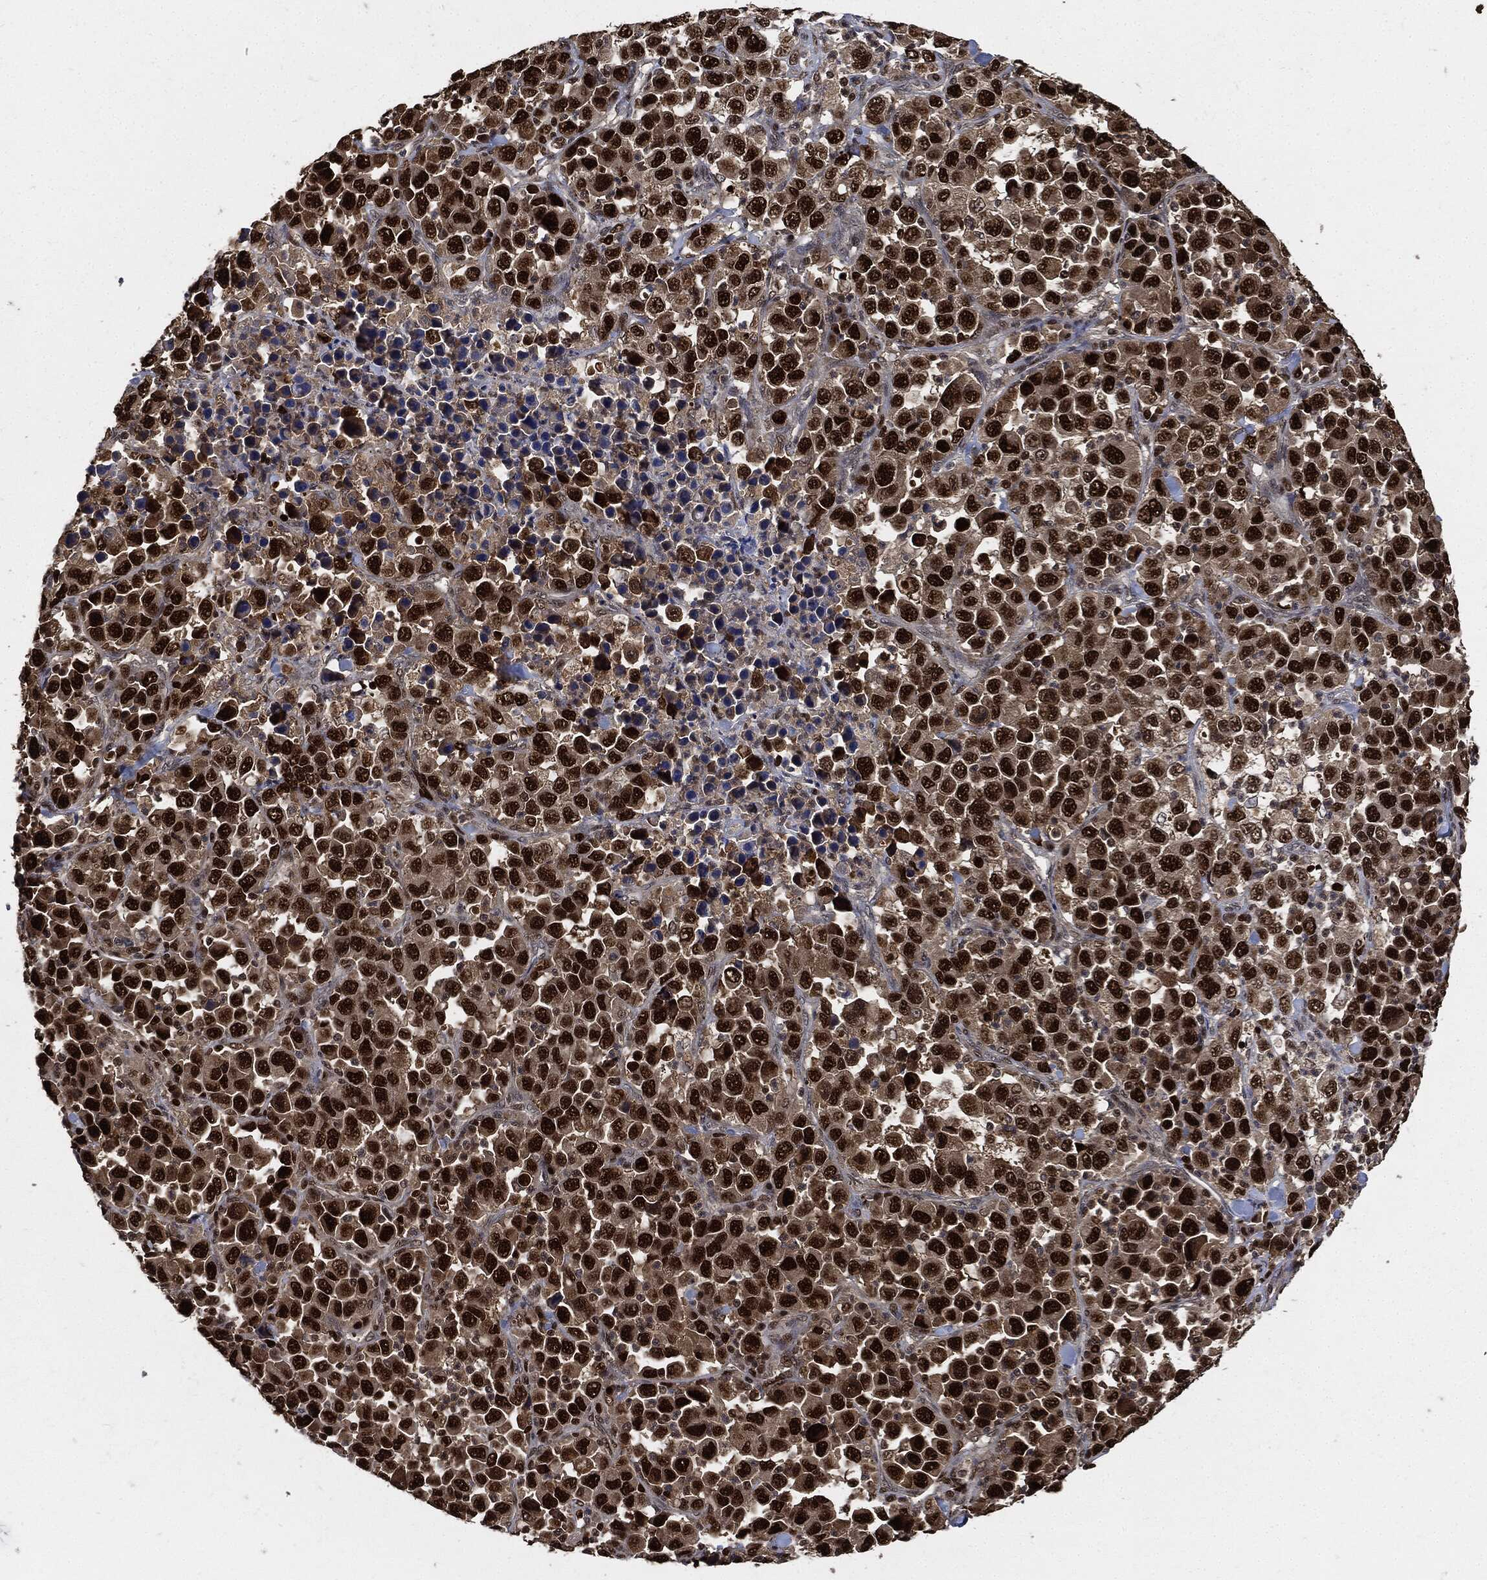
{"staining": {"intensity": "strong", "quantity": ">75%", "location": "nuclear"}, "tissue": "stomach cancer", "cell_type": "Tumor cells", "image_type": "cancer", "snomed": [{"axis": "morphology", "description": "Normal tissue, NOS"}, {"axis": "morphology", "description": "Adenocarcinoma, NOS"}, {"axis": "topography", "description": "Stomach, upper"}, {"axis": "topography", "description": "Stomach"}], "caption": "The immunohistochemical stain highlights strong nuclear staining in tumor cells of adenocarcinoma (stomach) tissue.", "gene": "PCNA", "patient": {"sex": "male", "age": 59}}